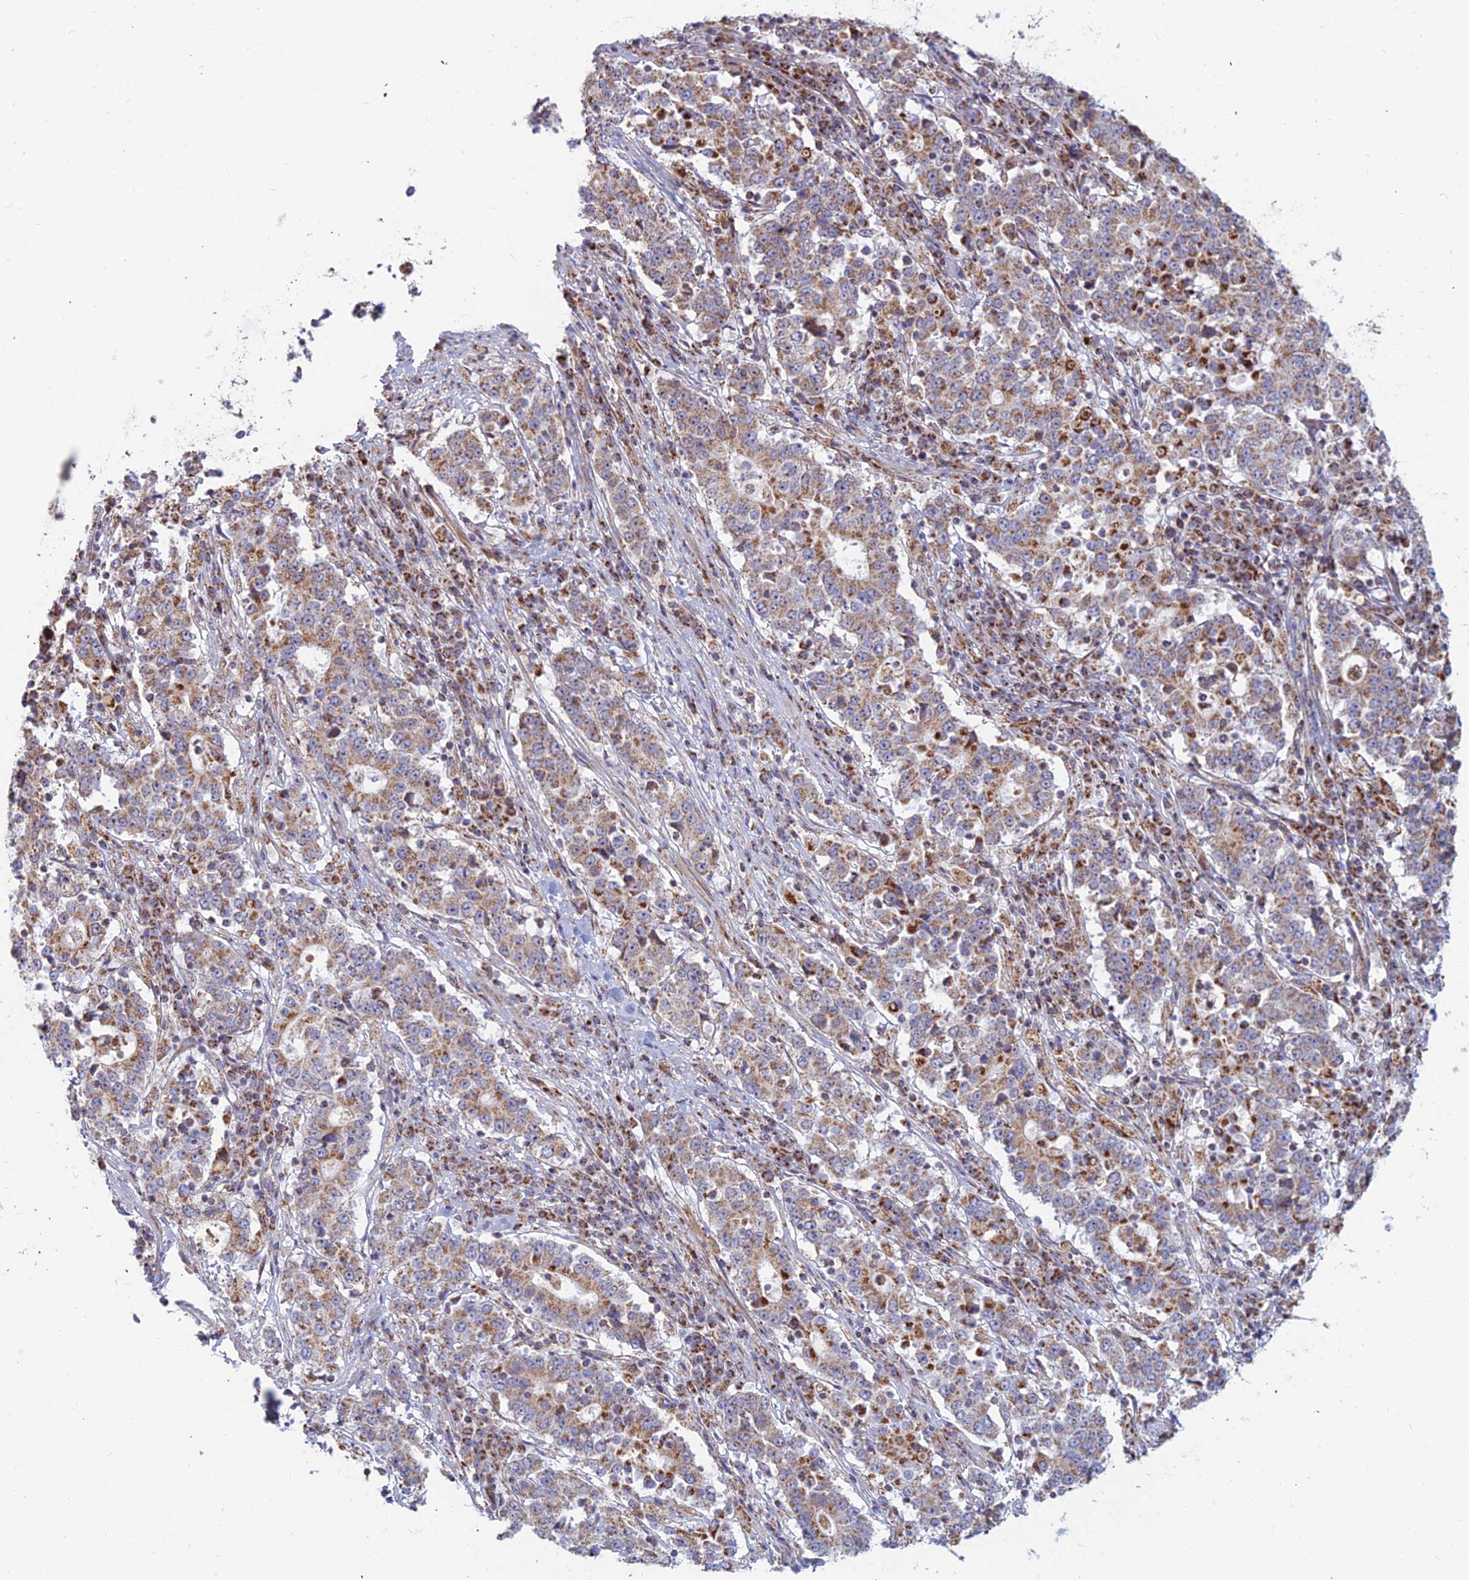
{"staining": {"intensity": "moderate", "quantity": ">75%", "location": "cytoplasmic/membranous"}, "tissue": "stomach cancer", "cell_type": "Tumor cells", "image_type": "cancer", "snomed": [{"axis": "morphology", "description": "Adenocarcinoma, NOS"}, {"axis": "topography", "description": "Stomach"}], "caption": "This photomicrograph demonstrates immunohistochemistry (IHC) staining of human stomach cancer (adenocarcinoma), with medium moderate cytoplasmic/membranous staining in approximately >75% of tumor cells.", "gene": "SLC35F4", "patient": {"sex": "male", "age": 59}}